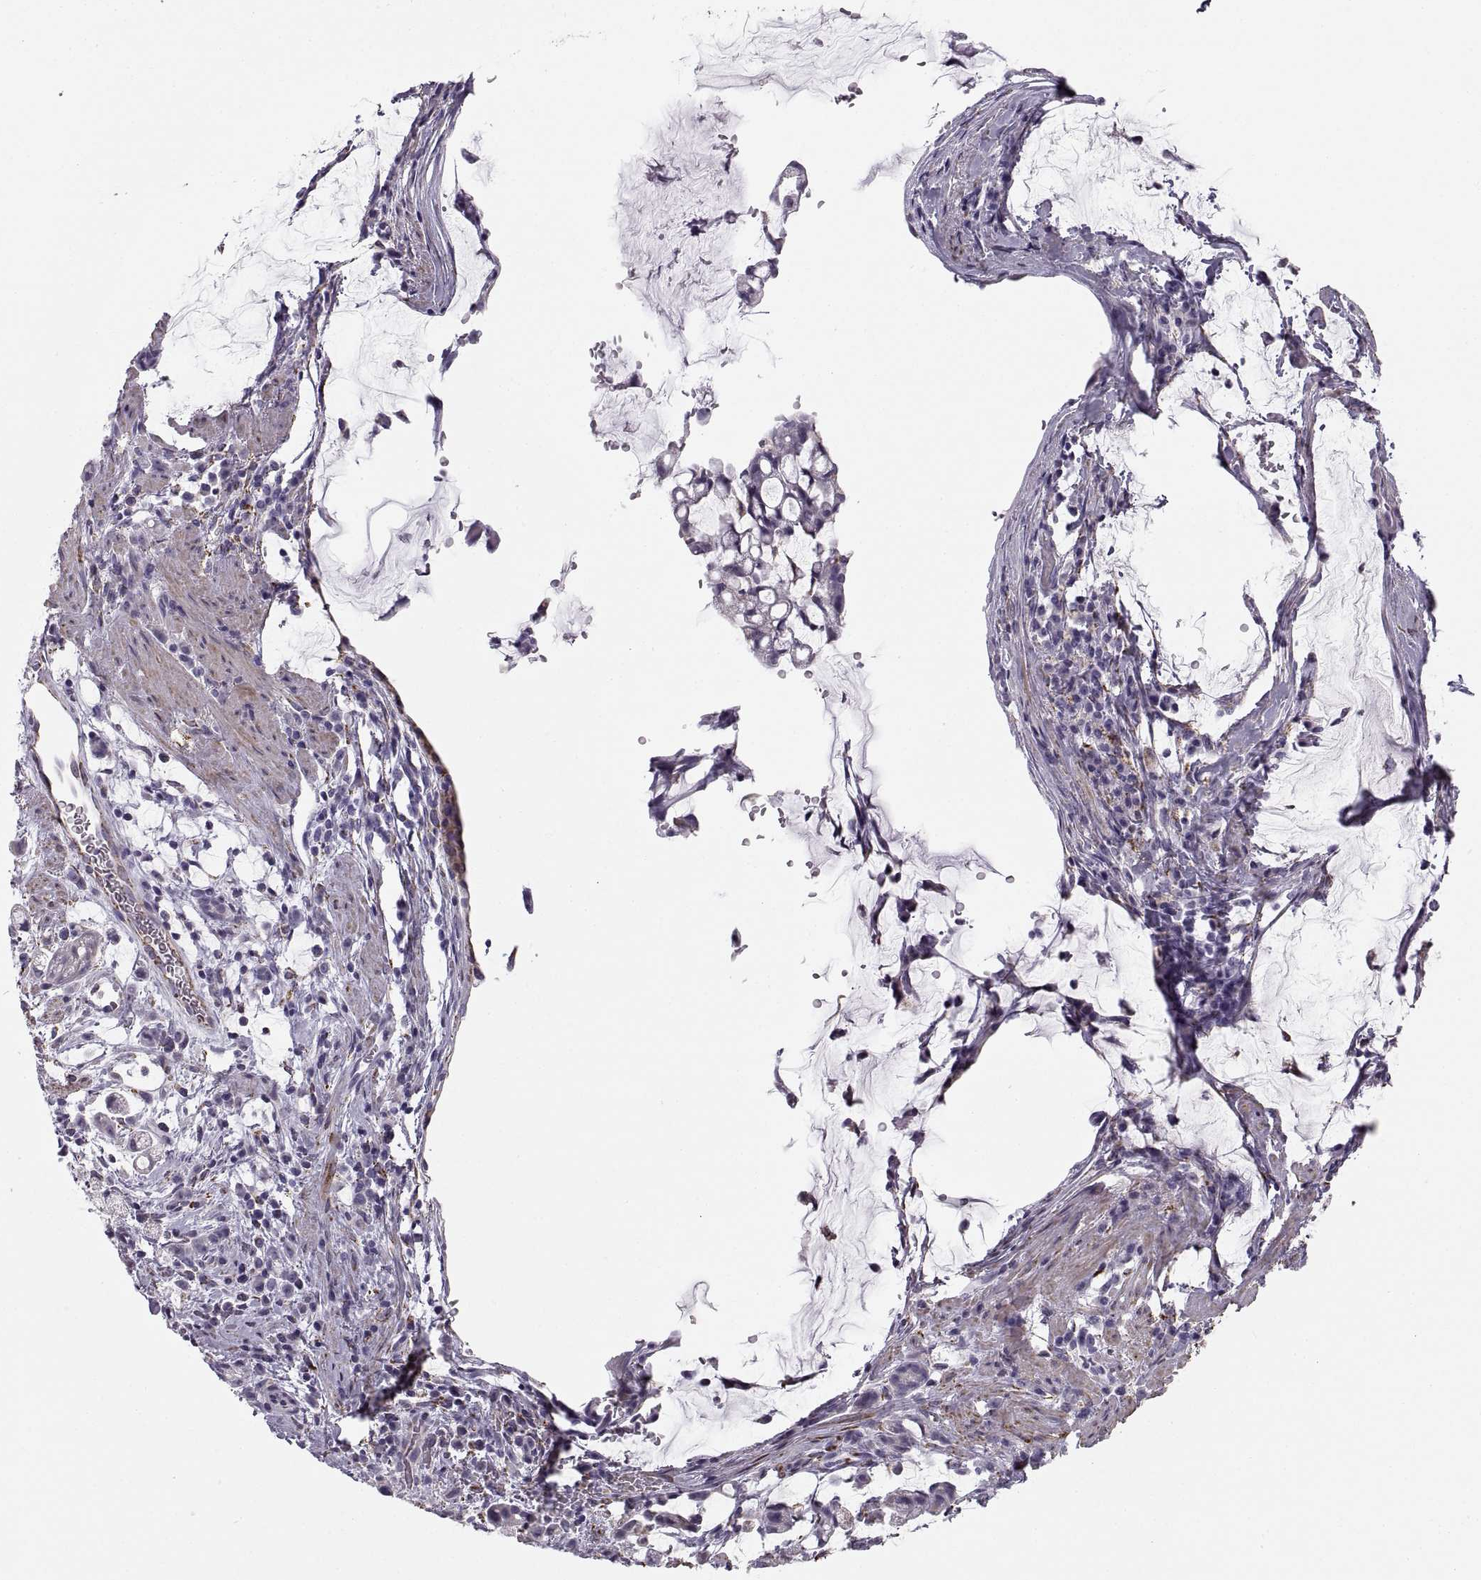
{"staining": {"intensity": "negative", "quantity": "none", "location": "none"}, "tissue": "stomach cancer", "cell_type": "Tumor cells", "image_type": "cancer", "snomed": [{"axis": "morphology", "description": "Adenocarcinoma, NOS"}, {"axis": "topography", "description": "Stomach"}], "caption": "Immunohistochemistry (IHC) of adenocarcinoma (stomach) demonstrates no positivity in tumor cells.", "gene": "COL9A3", "patient": {"sex": "female", "age": 60}}